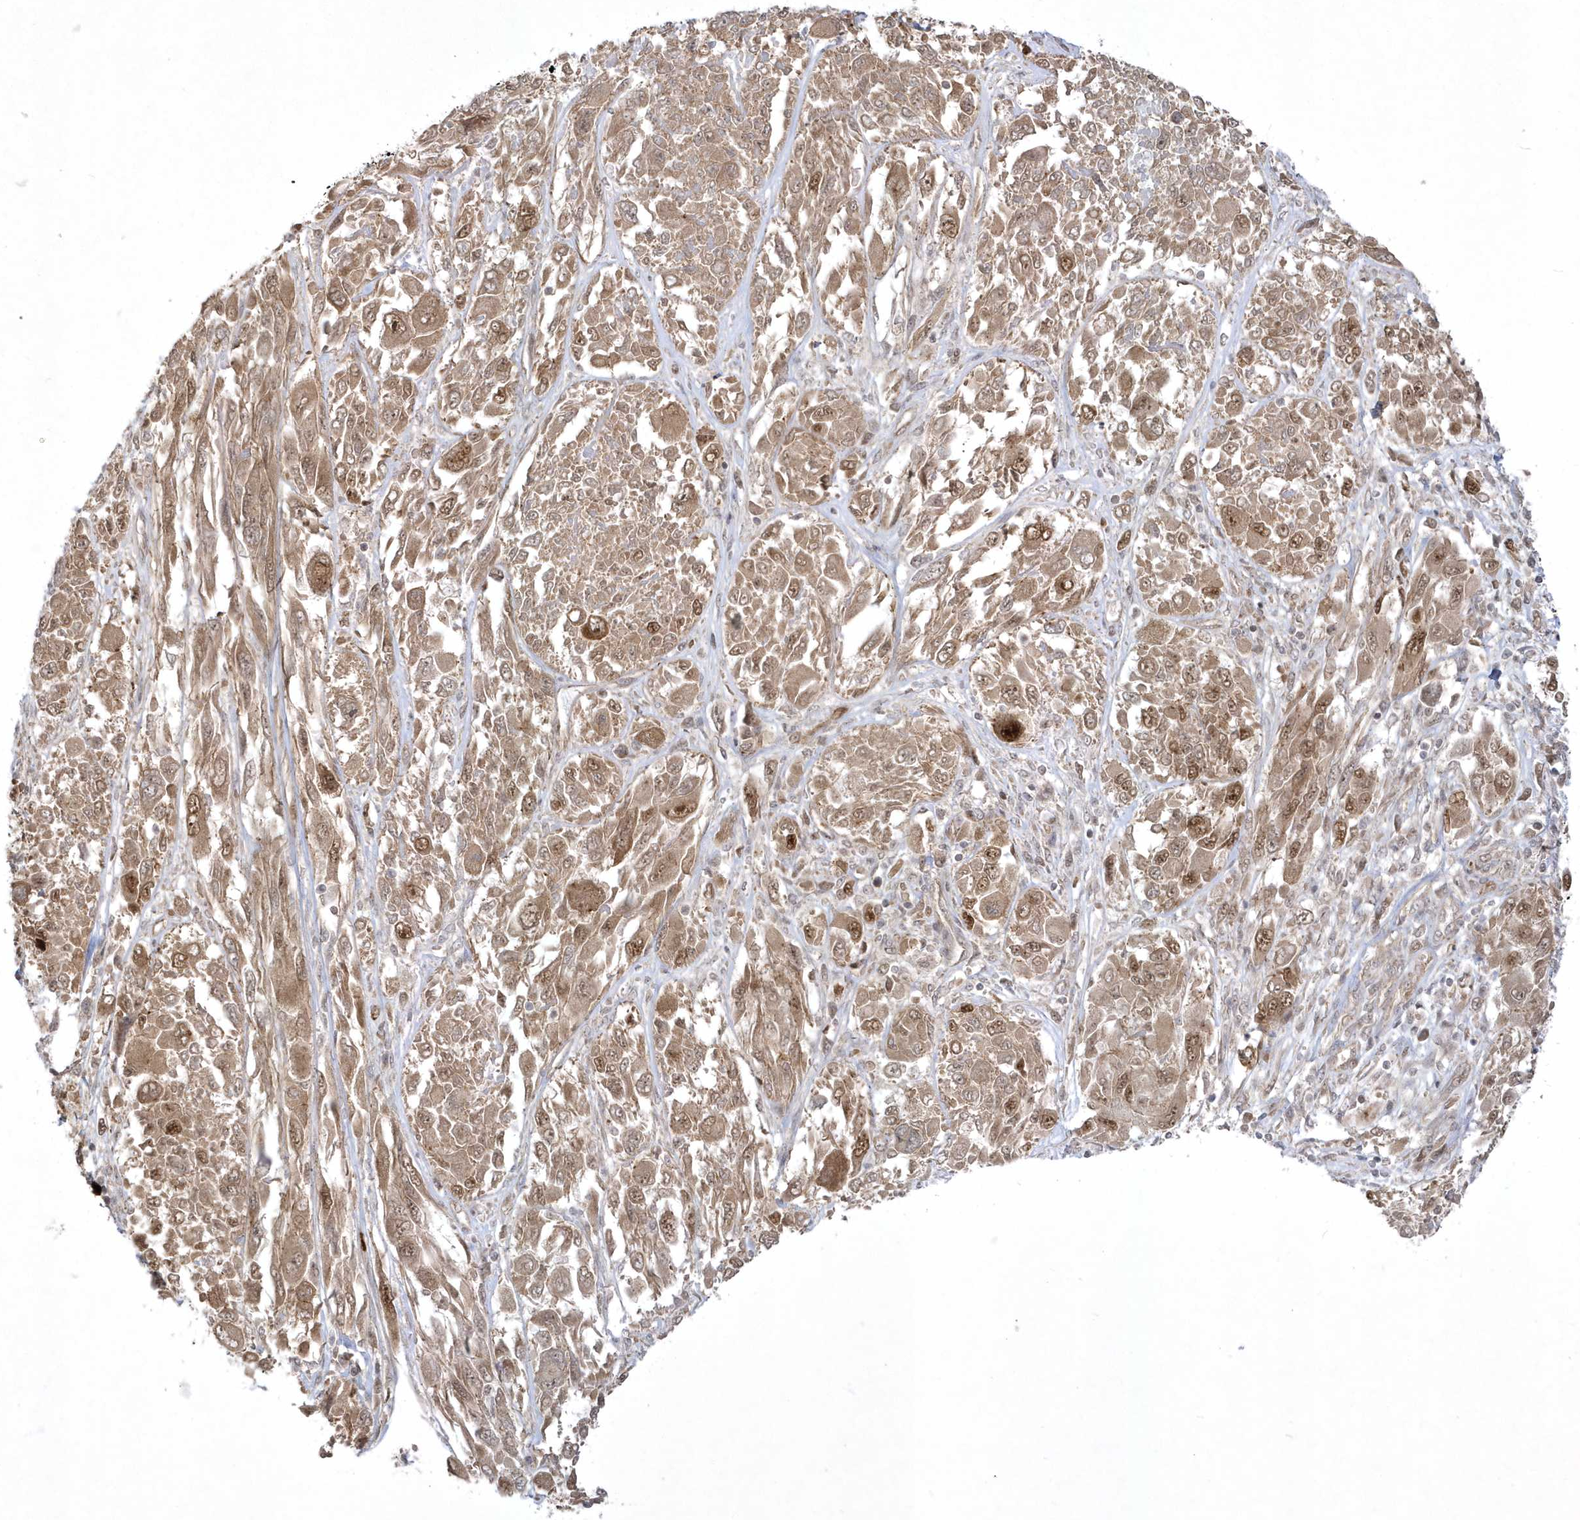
{"staining": {"intensity": "moderate", "quantity": ">75%", "location": "cytoplasmic/membranous,nuclear"}, "tissue": "melanoma", "cell_type": "Tumor cells", "image_type": "cancer", "snomed": [{"axis": "morphology", "description": "Malignant melanoma, NOS"}, {"axis": "topography", "description": "Skin"}], "caption": "High-magnification brightfield microscopy of malignant melanoma stained with DAB (brown) and counterstained with hematoxylin (blue). tumor cells exhibit moderate cytoplasmic/membranous and nuclear staining is present in approximately>75% of cells. The staining was performed using DAB (3,3'-diaminobenzidine) to visualize the protein expression in brown, while the nuclei were stained in blue with hematoxylin (Magnification: 20x).", "gene": "NAF1", "patient": {"sex": "female", "age": 91}}